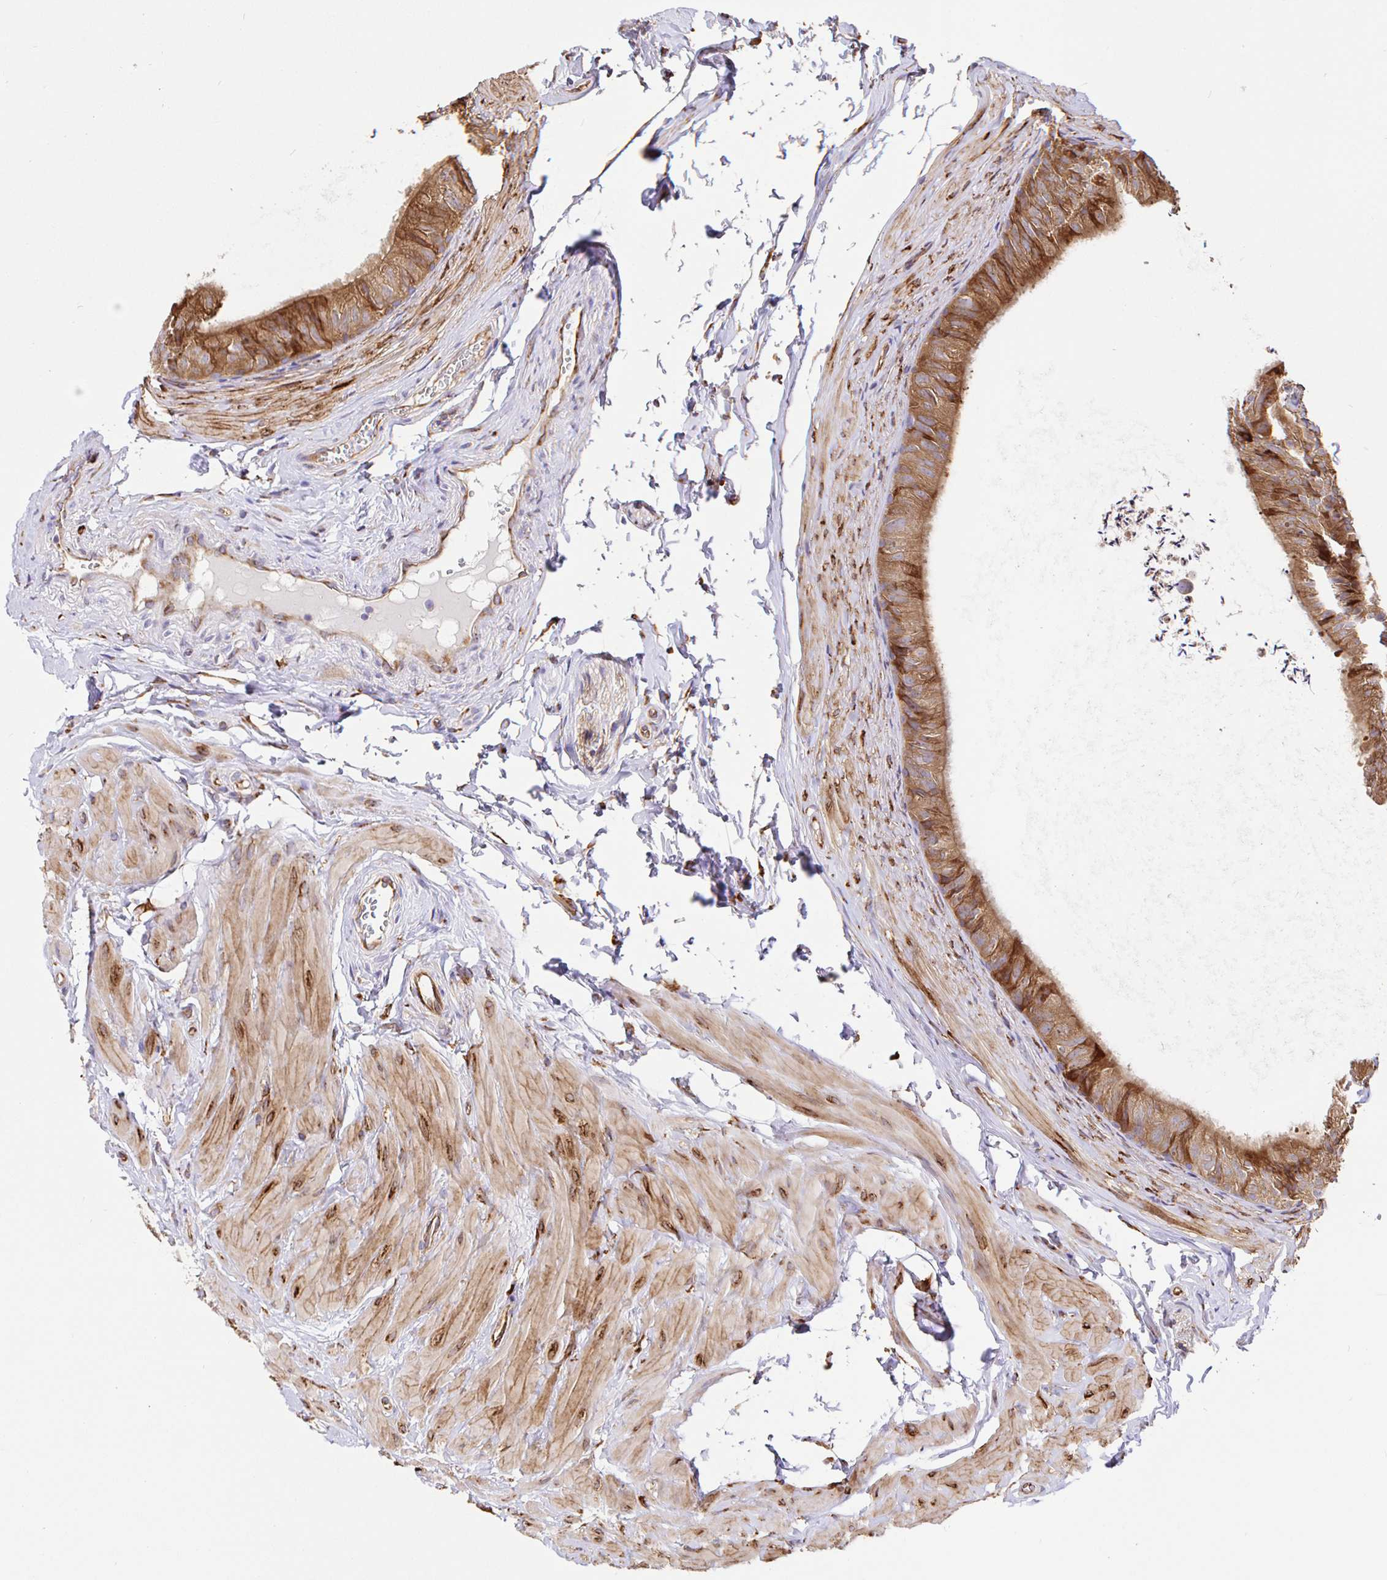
{"staining": {"intensity": "strong", "quantity": ">75%", "location": "cytoplasmic/membranous"}, "tissue": "epididymis", "cell_type": "Glandular cells", "image_type": "normal", "snomed": [{"axis": "morphology", "description": "Normal tissue, NOS"}, {"axis": "topography", "description": "Epididymis, spermatic cord, NOS"}, {"axis": "topography", "description": "Epididymis"}, {"axis": "topography", "description": "Peripheral nerve tissue"}], "caption": "Protein staining of normal epididymis reveals strong cytoplasmic/membranous positivity in approximately >75% of glandular cells. (DAB = brown stain, brightfield microscopy at high magnification).", "gene": "MAOA", "patient": {"sex": "male", "age": 29}}